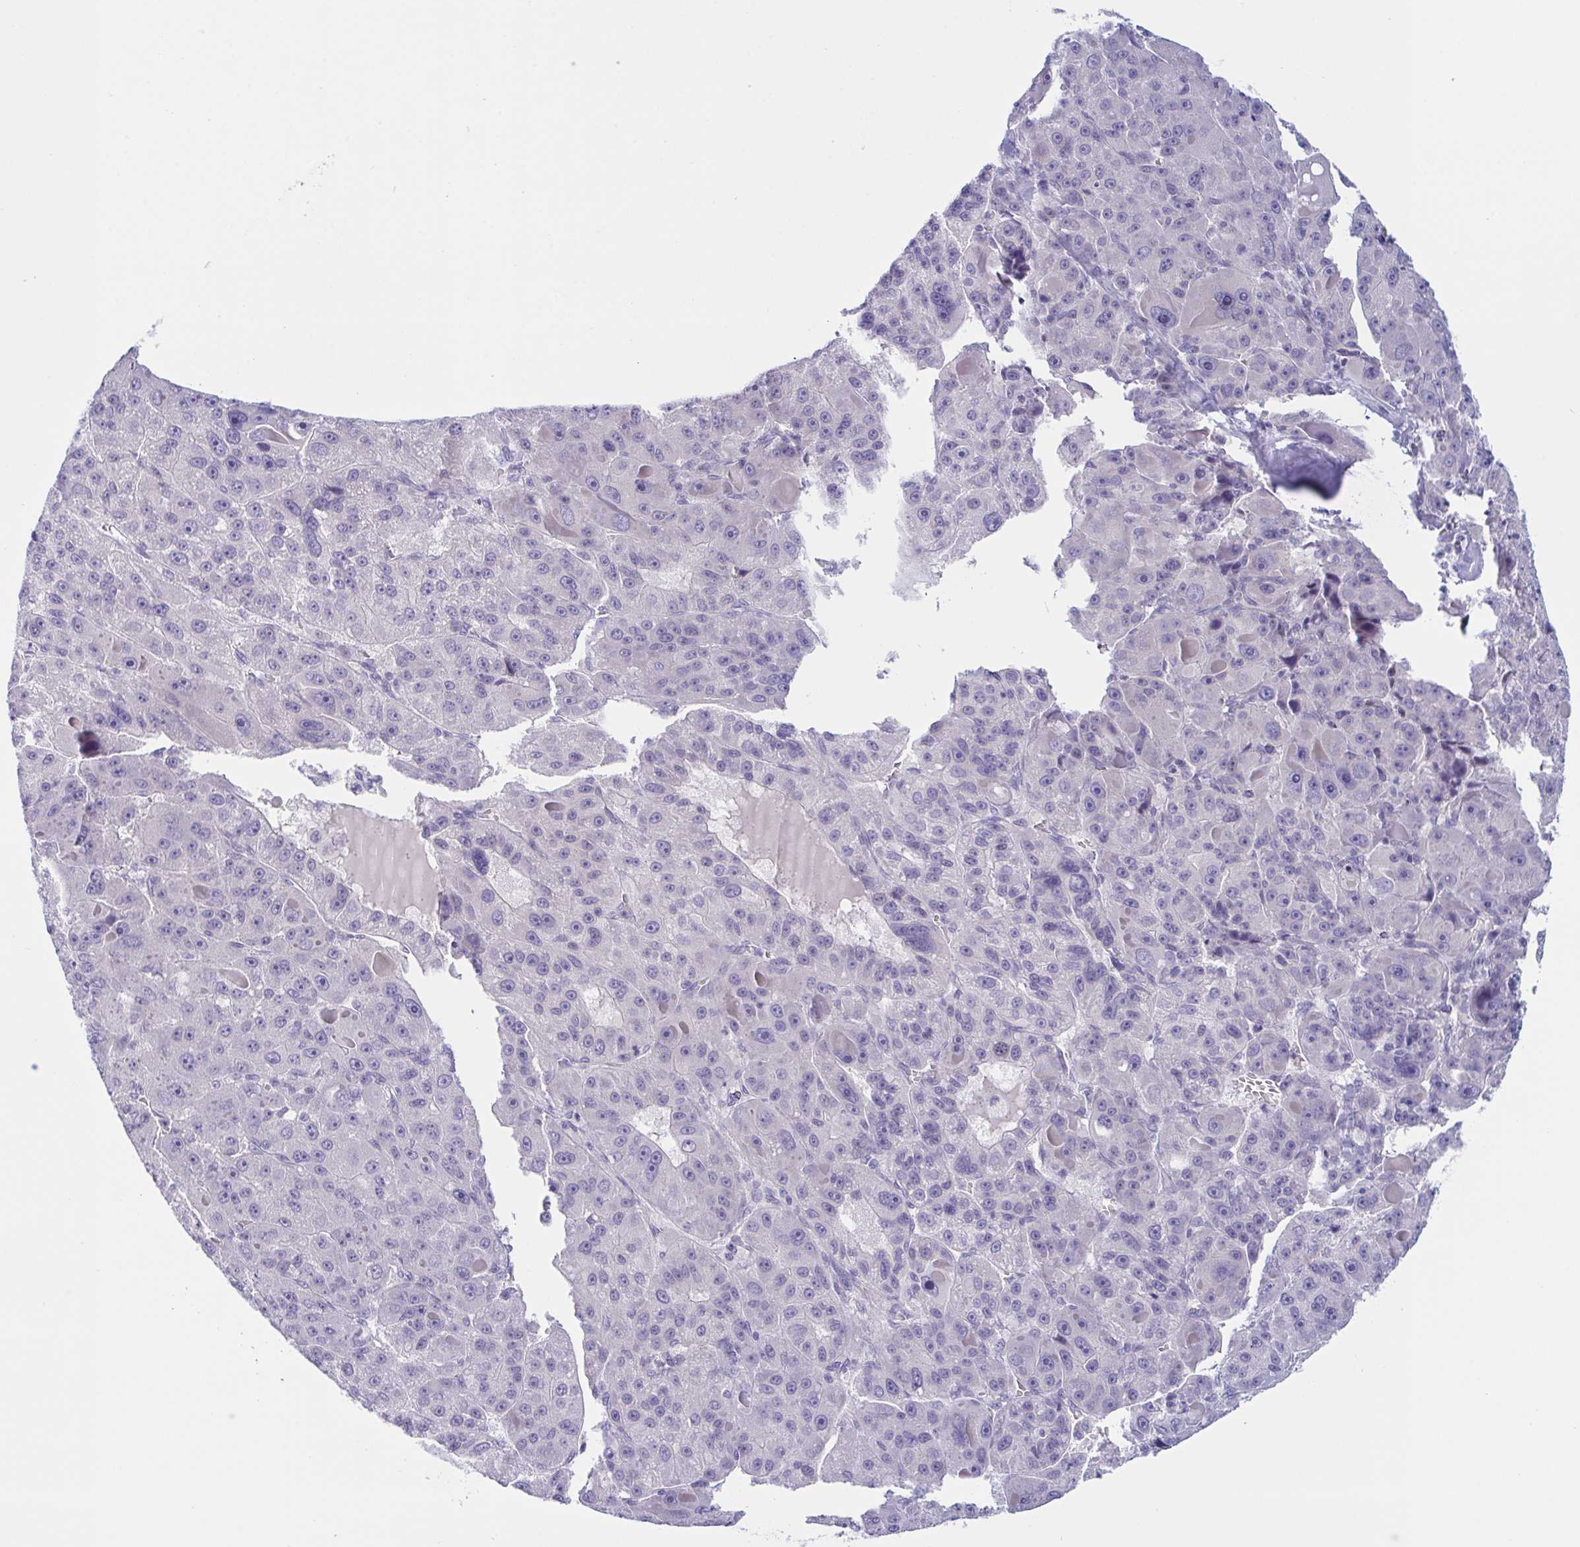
{"staining": {"intensity": "negative", "quantity": "none", "location": "none"}, "tissue": "liver cancer", "cell_type": "Tumor cells", "image_type": "cancer", "snomed": [{"axis": "morphology", "description": "Carcinoma, Hepatocellular, NOS"}, {"axis": "topography", "description": "Liver"}], "caption": "Immunohistochemistry photomicrograph of neoplastic tissue: human hepatocellular carcinoma (liver) stained with DAB exhibits no significant protein expression in tumor cells.", "gene": "NAA30", "patient": {"sex": "male", "age": 76}}